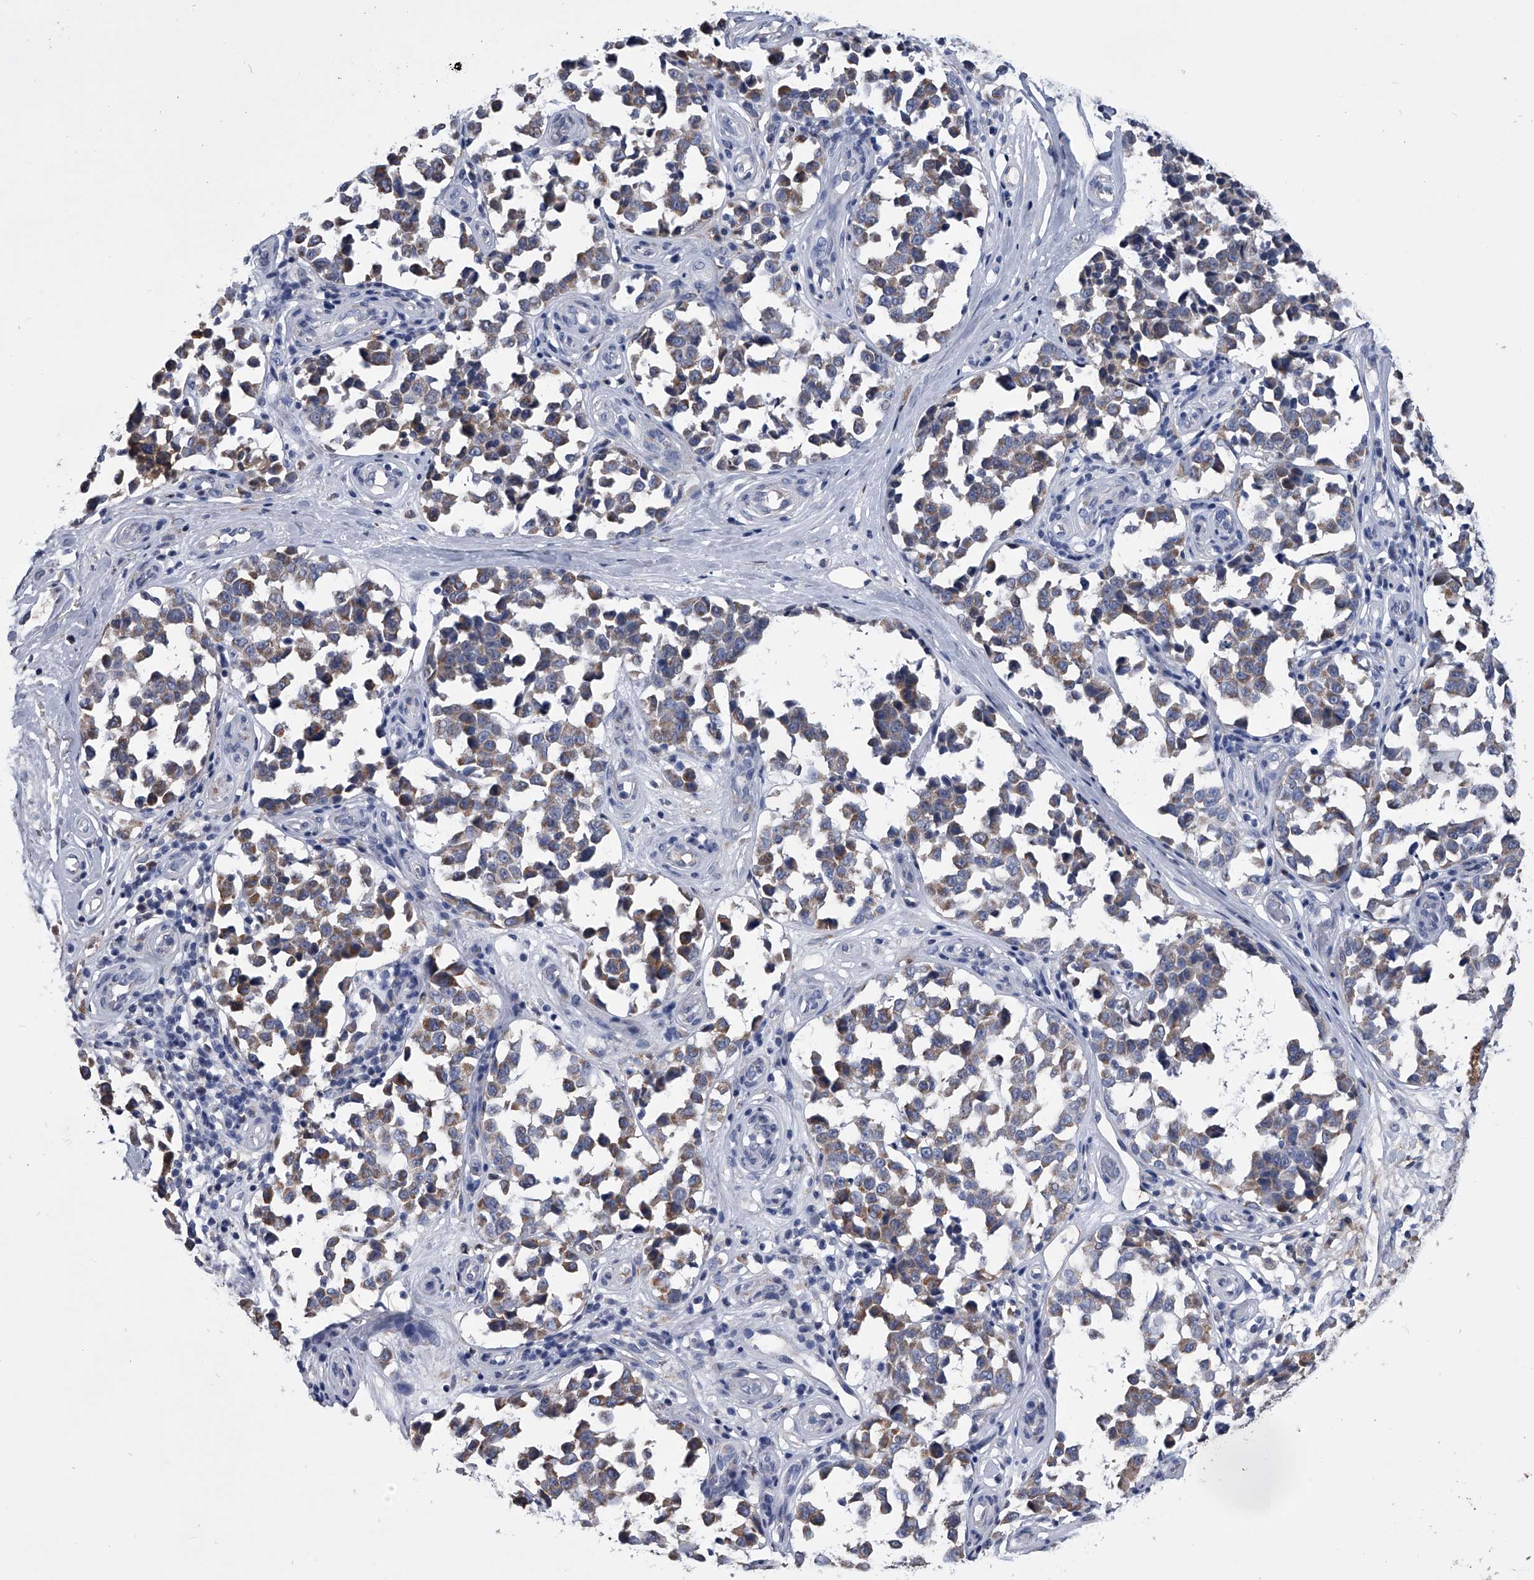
{"staining": {"intensity": "moderate", "quantity": ">75%", "location": "cytoplasmic/membranous"}, "tissue": "melanoma", "cell_type": "Tumor cells", "image_type": "cancer", "snomed": [{"axis": "morphology", "description": "Malignant melanoma, NOS"}, {"axis": "topography", "description": "Skin"}], "caption": "A brown stain highlights moderate cytoplasmic/membranous positivity of a protein in human melanoma tumor cells.", "gene": "OAT", "patient": {"sex": "female", "age": 64}}